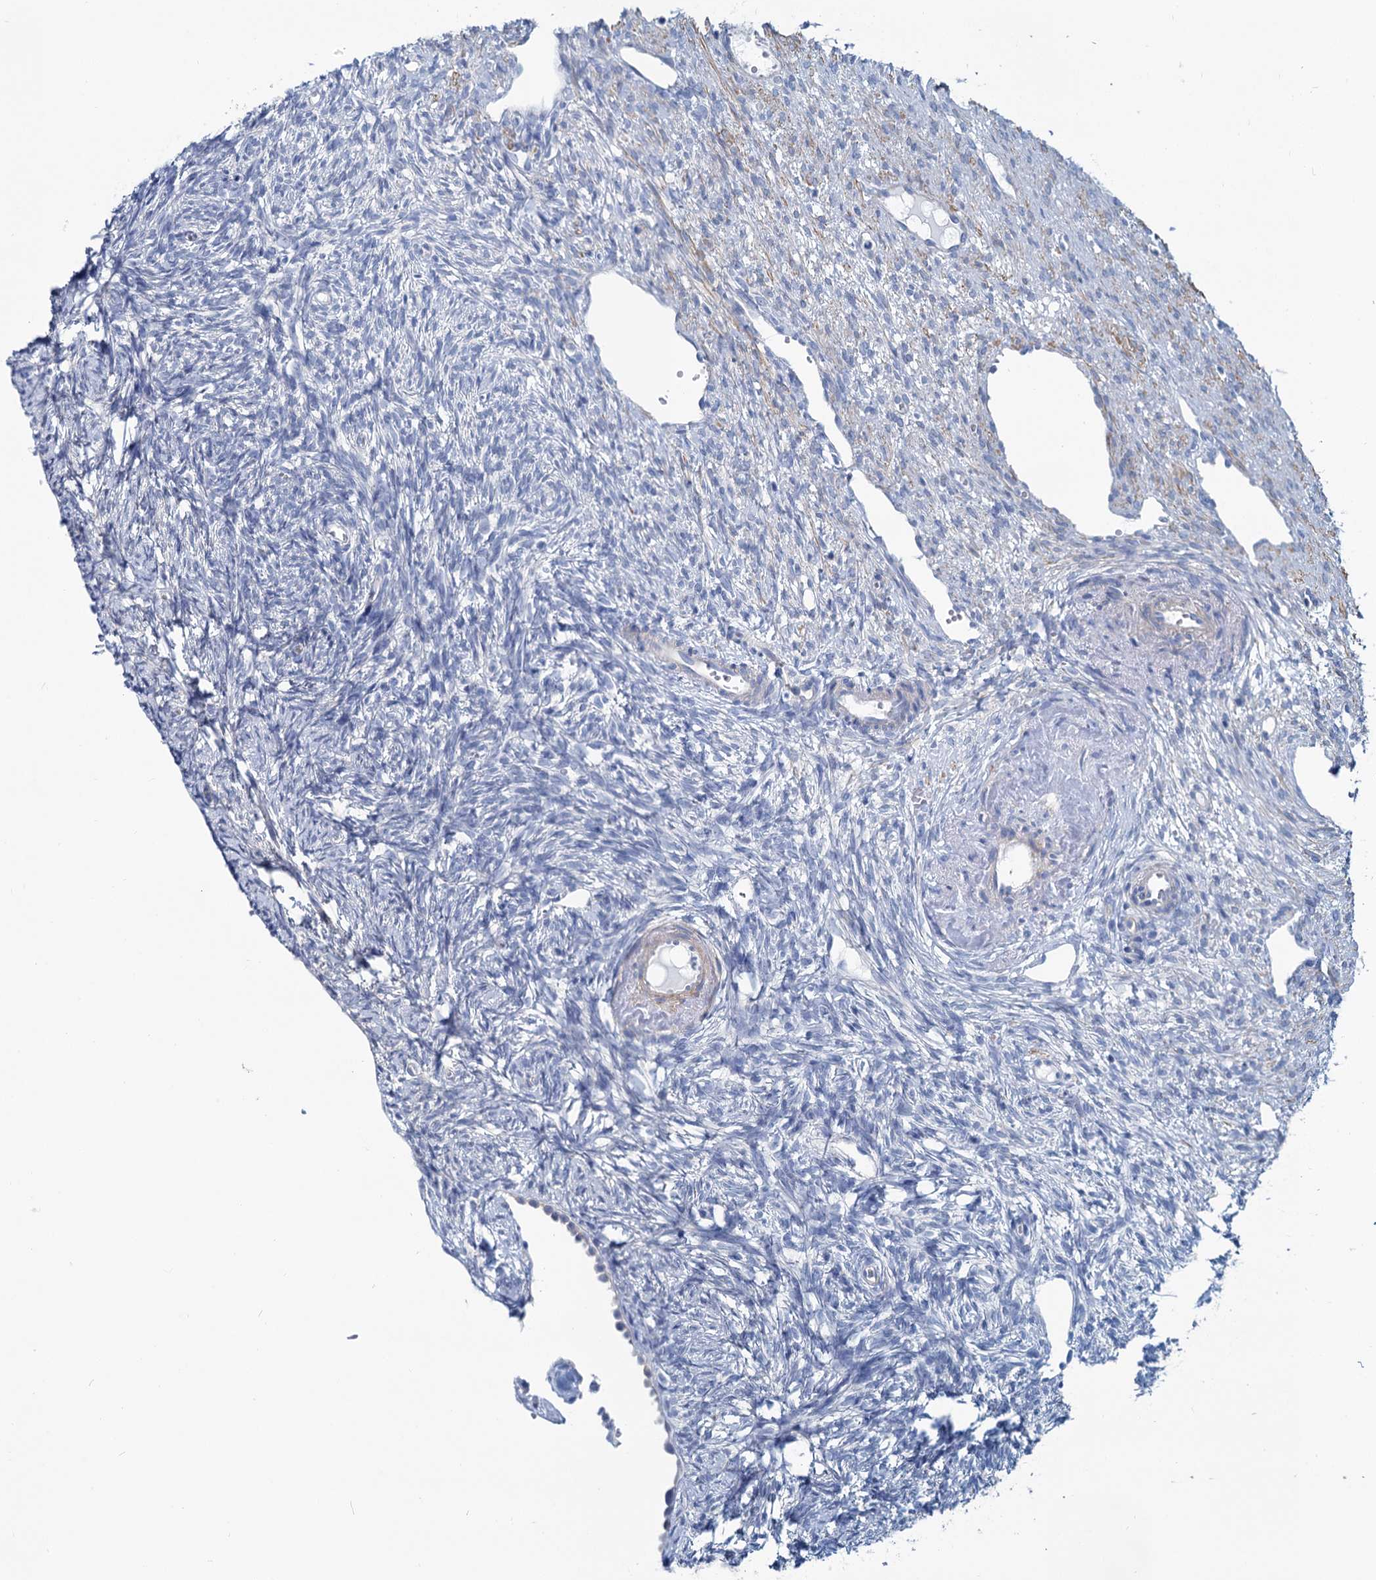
{"staining": {"intensity": "negative", "quantity": "none", "location": "none"}, "tissue": "ovary", "cell_type": "Ovarian stroma cells", "image_type": "normal", "snomed": [{"axis": "morphology", "description": "Normal tissue, NOS"}, {"axis": "topography", "description": "Ovary"}], "caption": "Immunohistochemistry (IHC) image of benign human ovary stained for a protein (brown), which shows no expression in ovarian stroma cells.", "gene": "SLC1A3", "patient": {"sex": "female", "age": 51}}